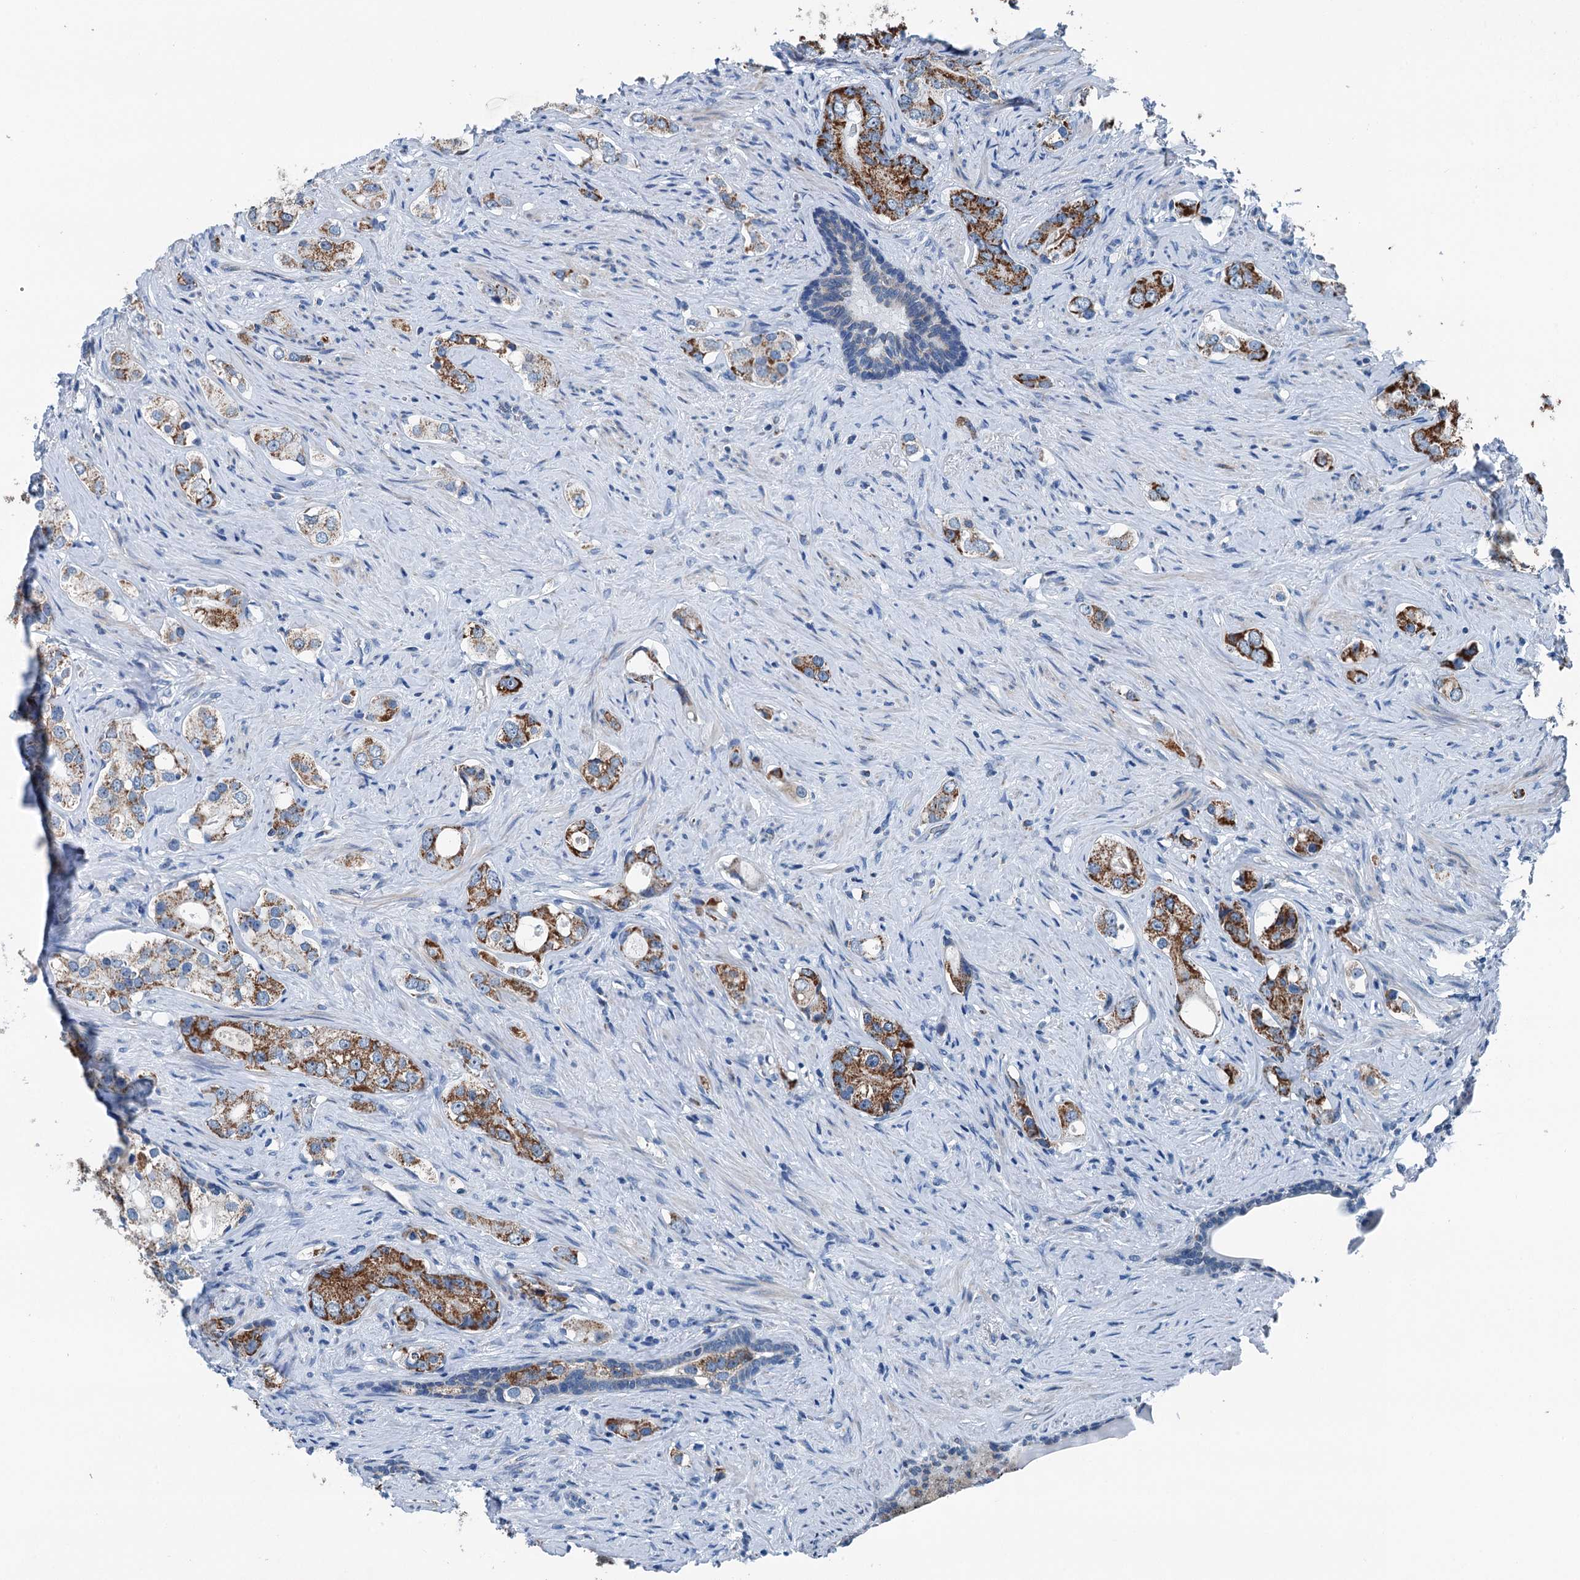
{"staining": {"intensity": "strong", "quantity": ">75%", "location": "cytoplasmic/membranous"}, "tissue": "prostate cancer", "cell_type": "Tumor cells", "image_type": "cancer", "snomed": [{"axis": "morphology", "description": "Adenocarcinoma, High grade"}, {"axis": "topography", "description": "Prostate"}], "caption": "Immunohistochemical staining of human prostate cancer reveals strong cytoplasmic/membranous protein positivity in approximately >75% of tumor cells.", "gene": "TRPT1", "patient": {"sex": "male", "age": 63}}